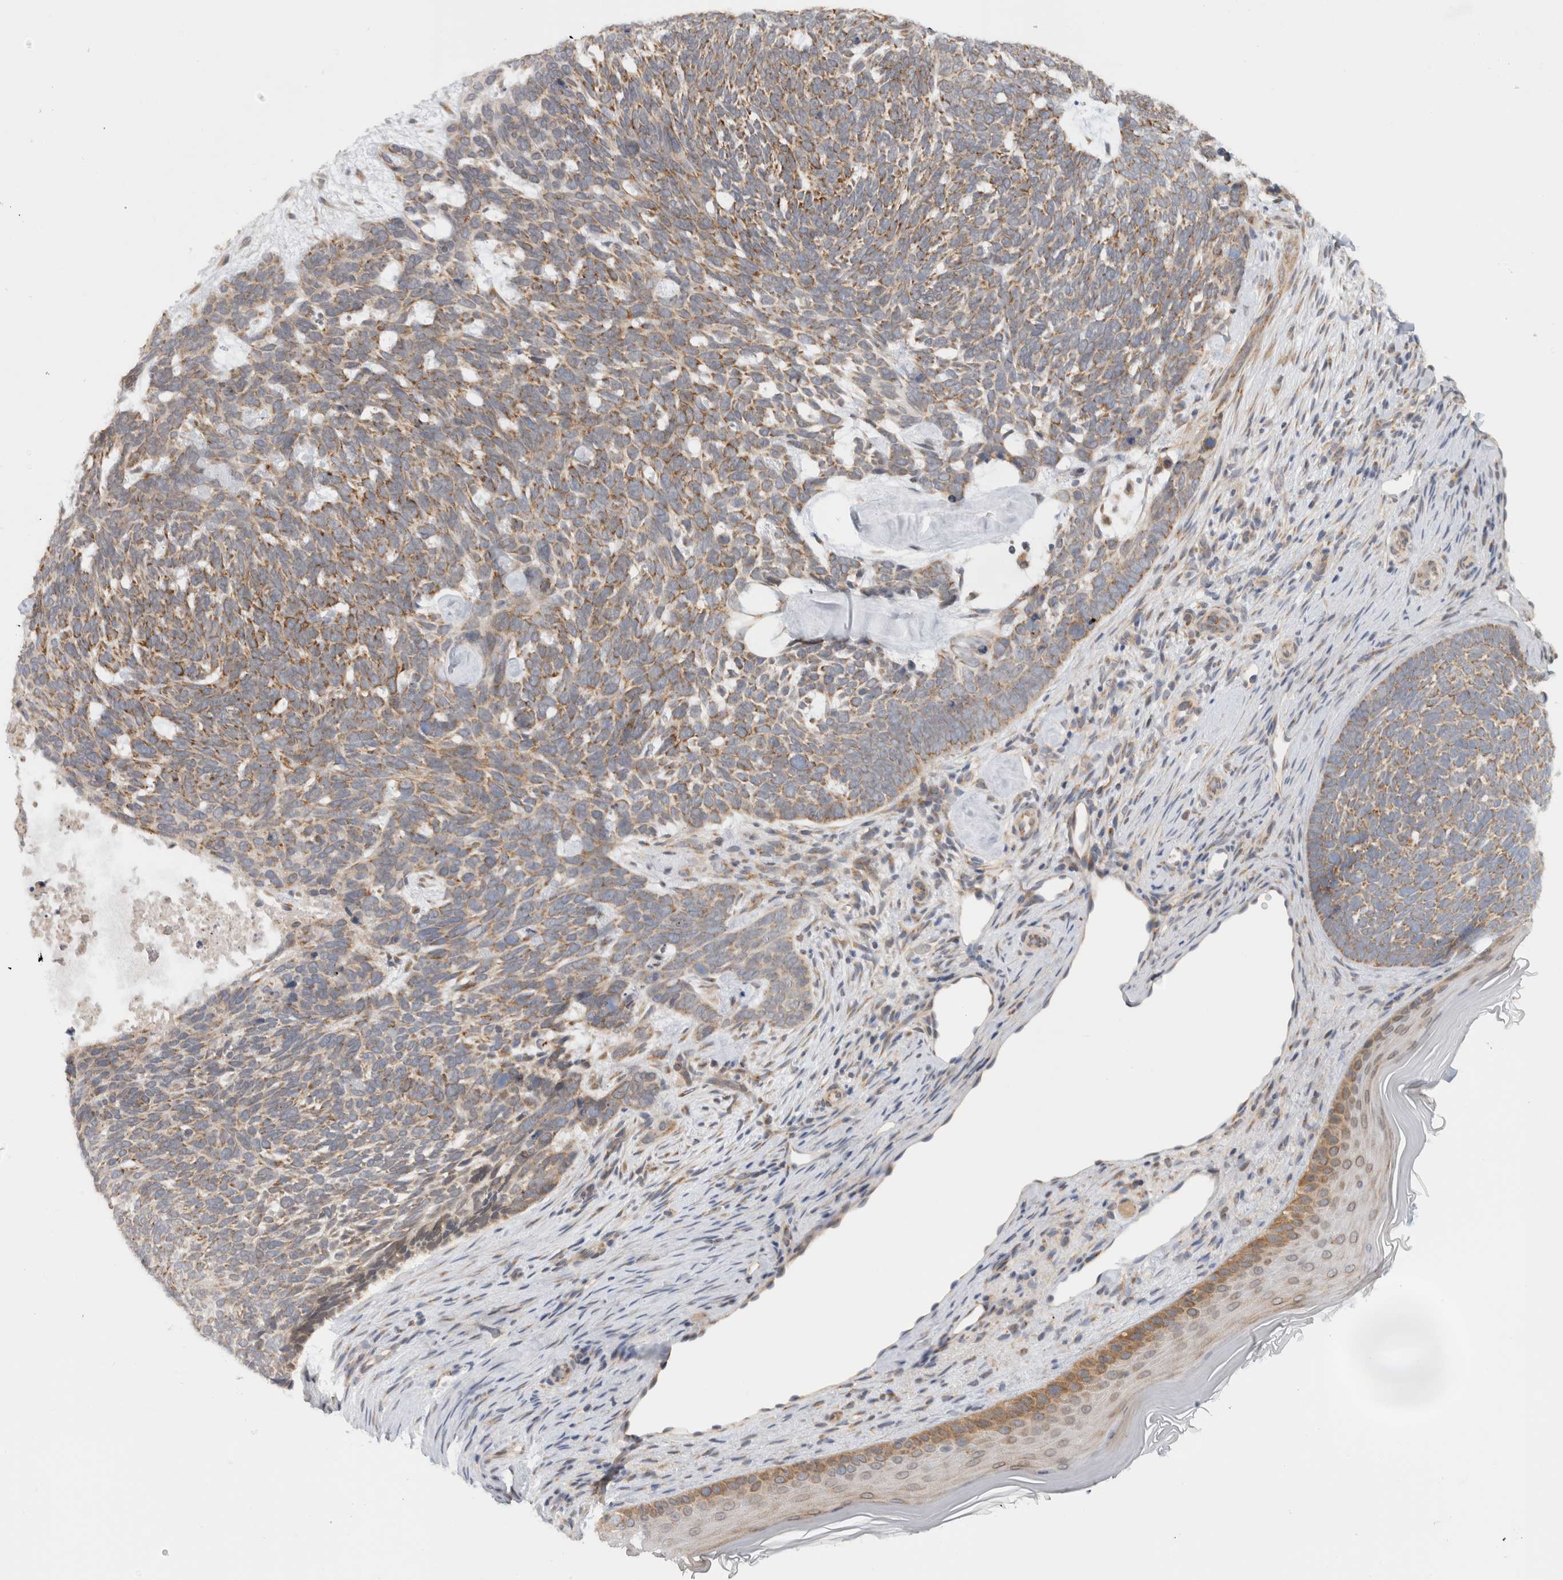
{"staining": {"intensity": "moderate", "quantity": ">75%", "location": "cytoplasmic/membranous"}, "tissue": "skin cancer", "cell_type": "Tumor cells", "image_type": "cancer", "snomed": [{"axis": "morphology", "description": "Basal cell carcinoma"}, {"axis": "topography", "description": "Skin"}], "caption": "This is an image of immunohistochemistry staining of skin basal cell carcinoma, which shows moderate positivity in the cytoplasmic/membranous of tumor cells.", "gene": "CMC2", "patient": {"sex": "female", "age": 85}}